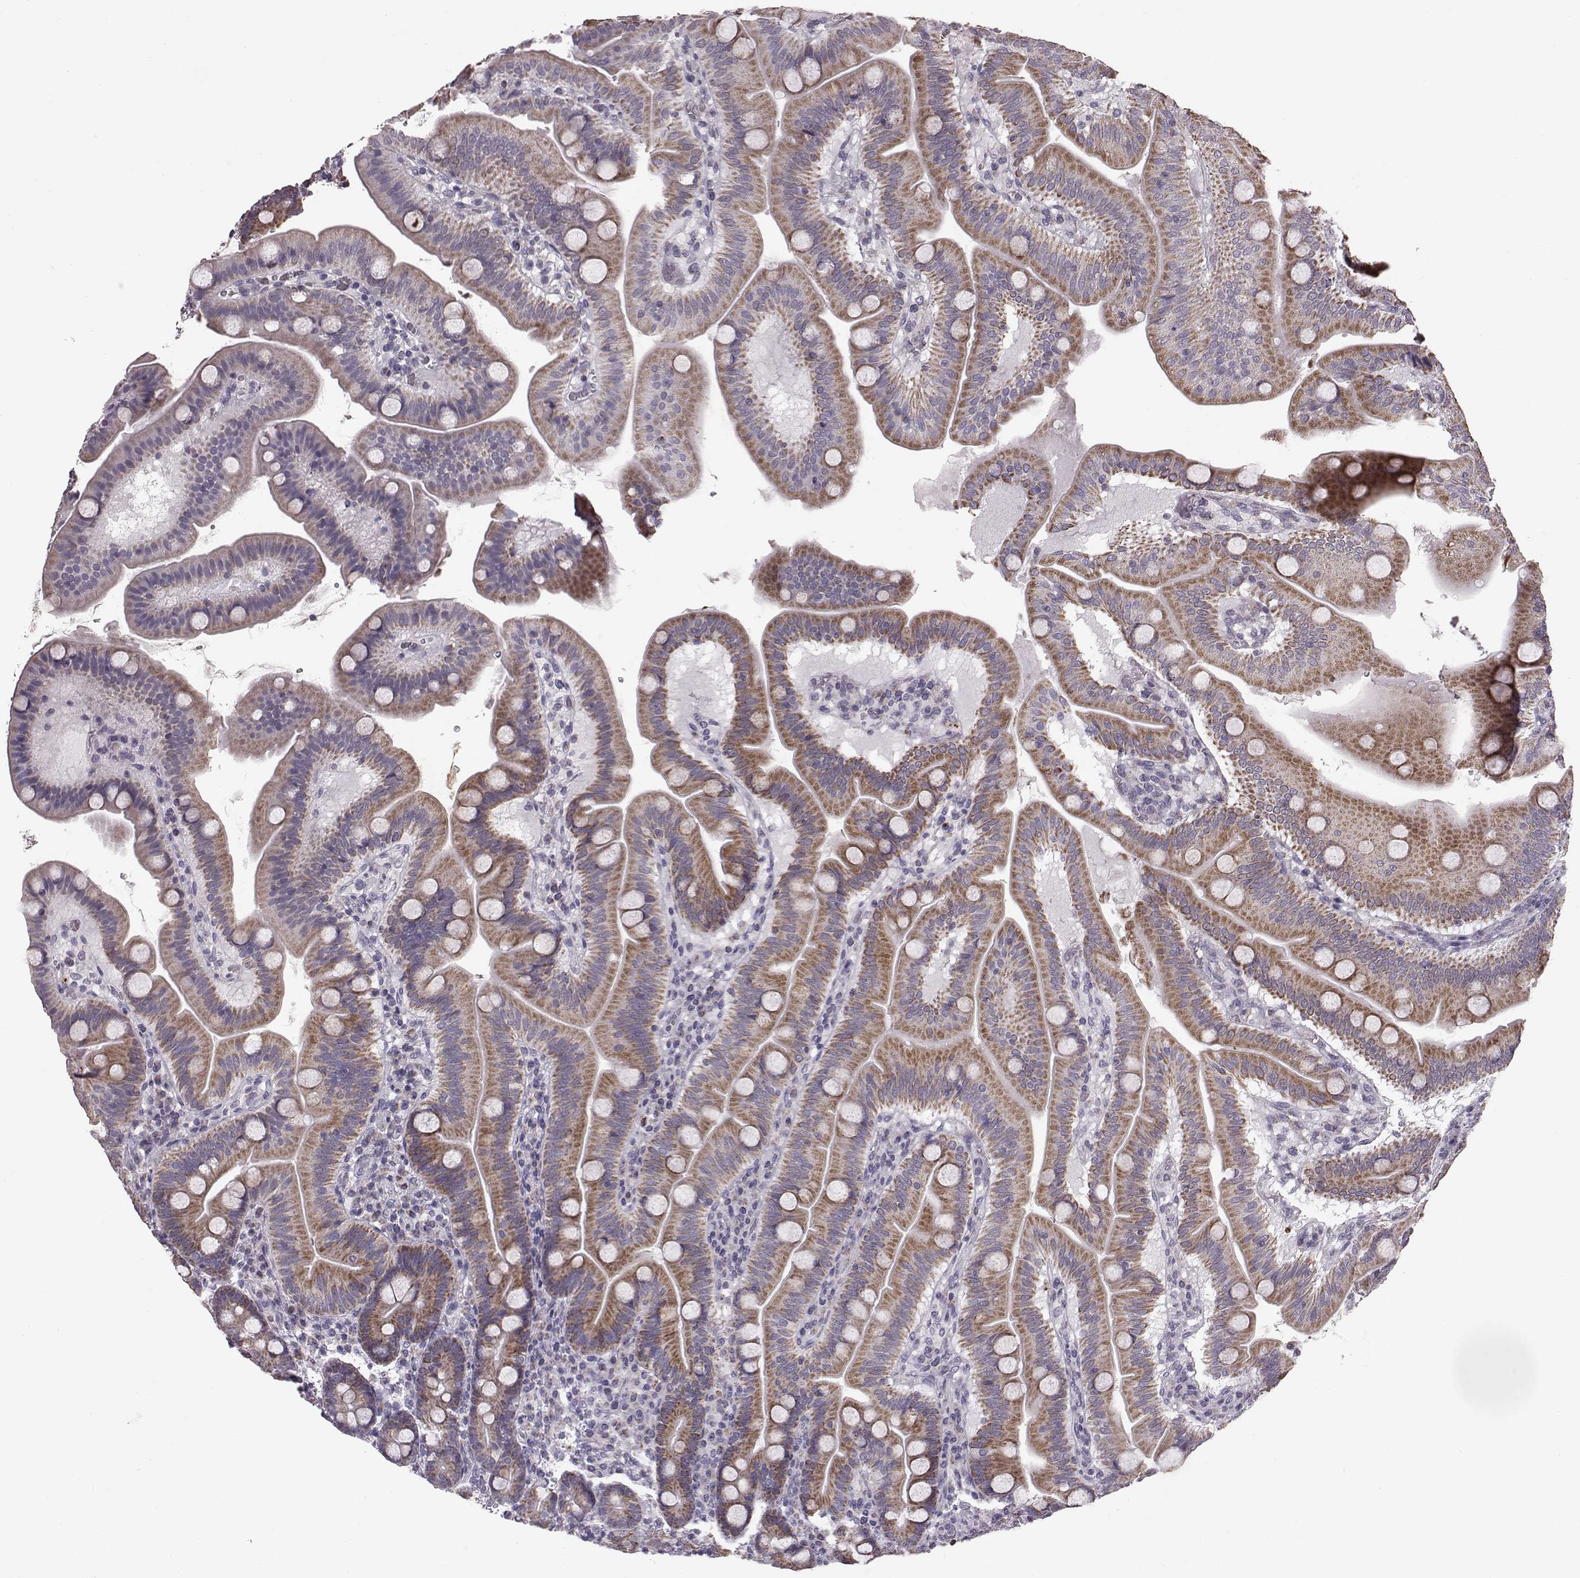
{"staining": {"intensity": "moderate", "quantity": ">75%", "location": "cytoplasmic/membranous"}, "tissue": "duodenum", "cell_type": "Glandular cells", "image_type": "normal", "snomed": [{"axis": "morphology", "description": "Normal tissue, NOS"}, {"axis": "topography", "description": "Duodenum"}], "caption": "Protein staining of normal duodenum shows moderate cytoplasmic/membranous positivity in about >75% of glandular cells. (Brightfield microscopy of DAB IHC at high magnification).", "gene": "ATP5MF", "patient": {"sex": "male", "age": 59}}